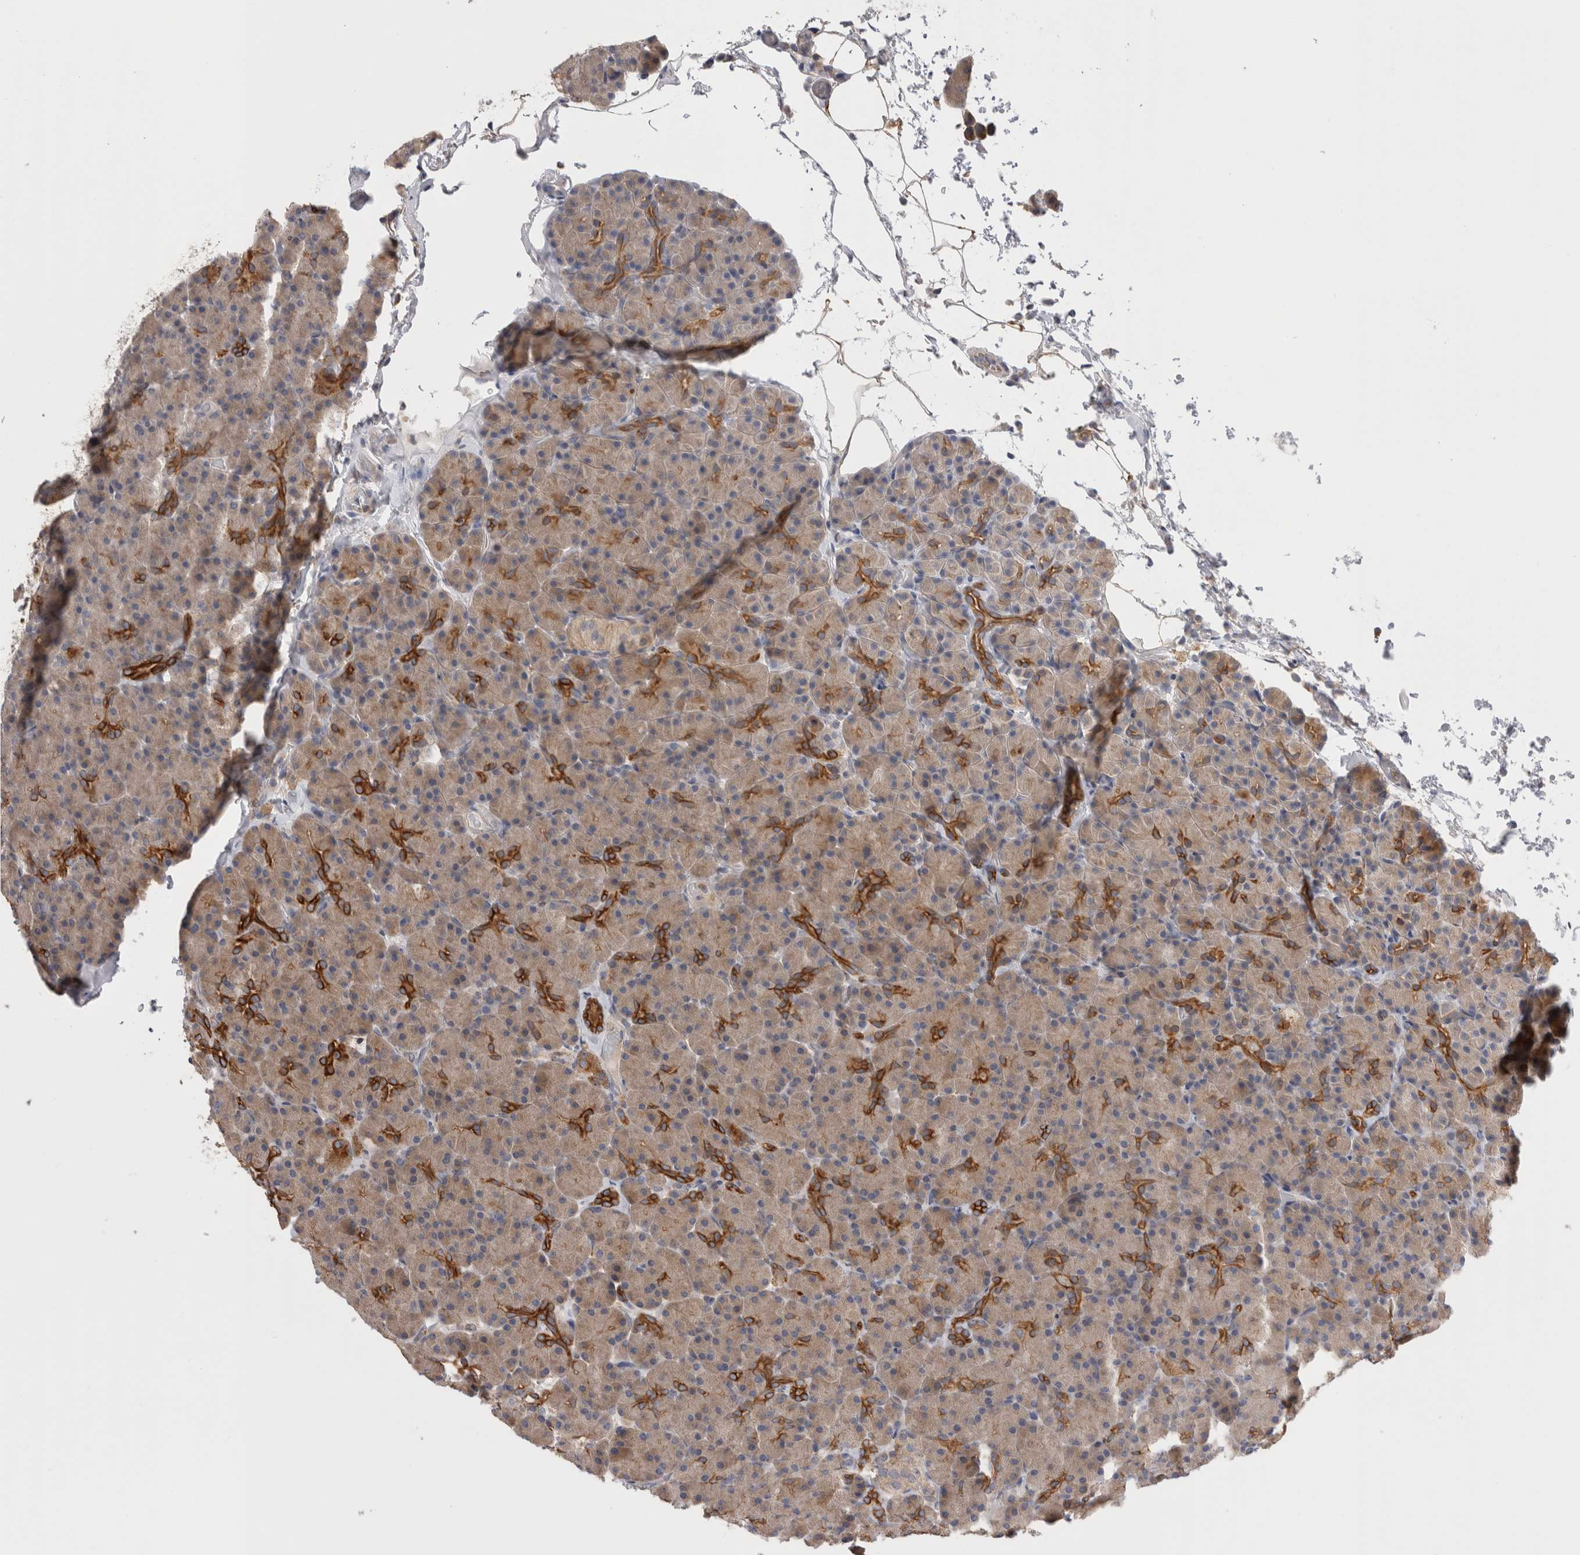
{"staining": {"intensity": "strong", "quantity": "25%-75%", "location": "cytoplasmic/membranous"}, "tissue": "pancreas", "cell_type": "Exocrine glandular cells", "image_type": "normal", "snomed": [{"axis": "morphology", "description": "Normal tissue, NOS"}, {"axis": "topography", "description": "Pancreas"}], "caption": "Immunohistochemical staining of normal pancreas reveals high levels of strong cytoplasmic/membranous positivity in approximately 25%-75% of exocrine glandular cells.", "gene": "SMAP2", "patient": {"sex": "female", "age": 43}}